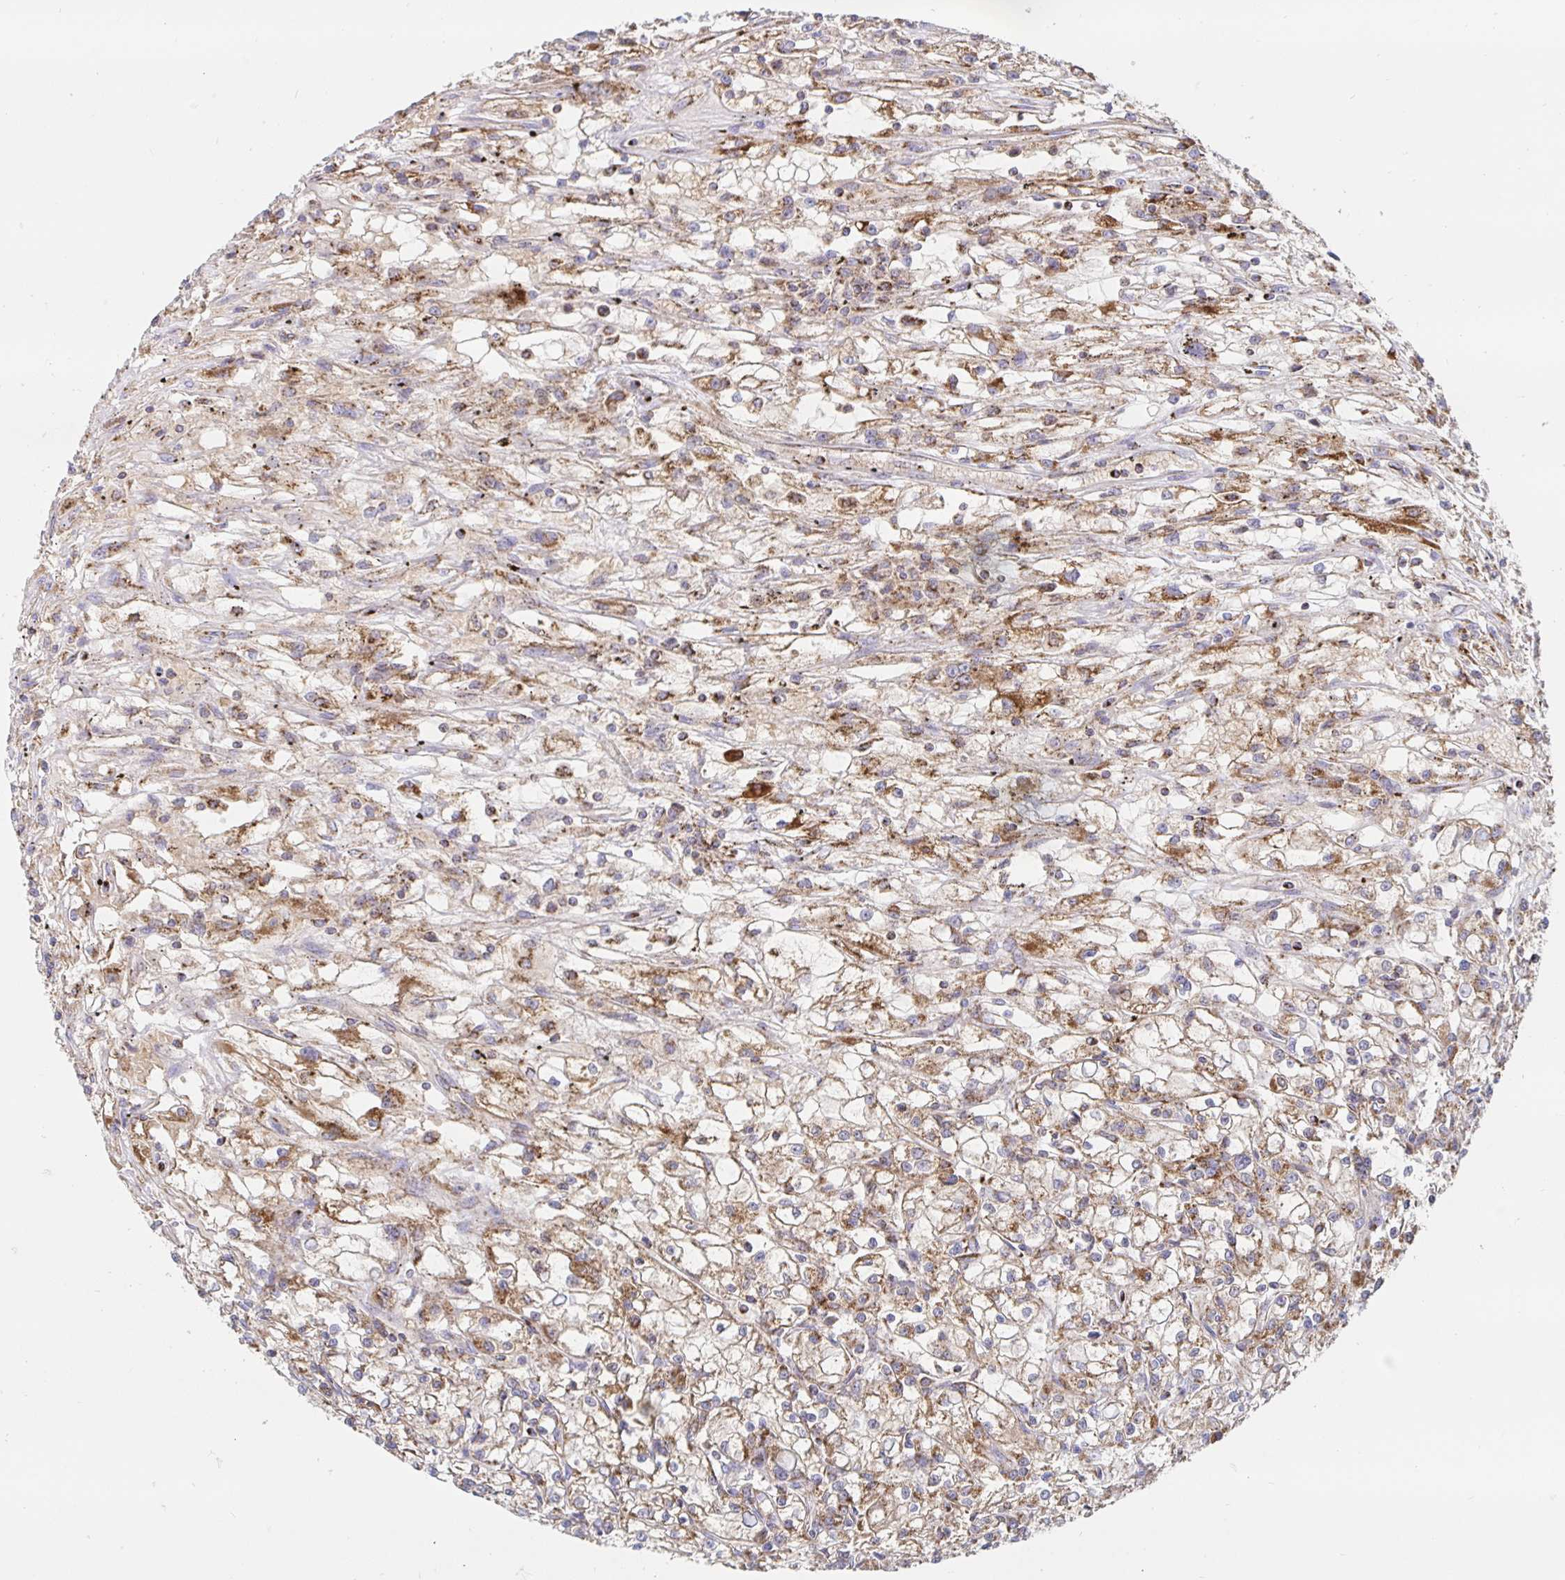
{"staining": {"intensity": "weak", "quantity": ">75%", "location": "cytoplasmic/membranous"}, "tissue": "renal cancer", "cell_type": "Tumor cells", "image_type": "cancer", "snomed": [{"axis": "morphology", "description": "Adenocarcinoma, NOS"}, {"axis": "topography", "description": "Kidney"}], "caption": "Adenocarcinoma (renal) stained with a brown dye reveals weak cytoplasmic/membranous positive expression in approximately >75% of tumor cells.", "gene": "PRDX3", "patient": {"sex": "female", "age": 59}}